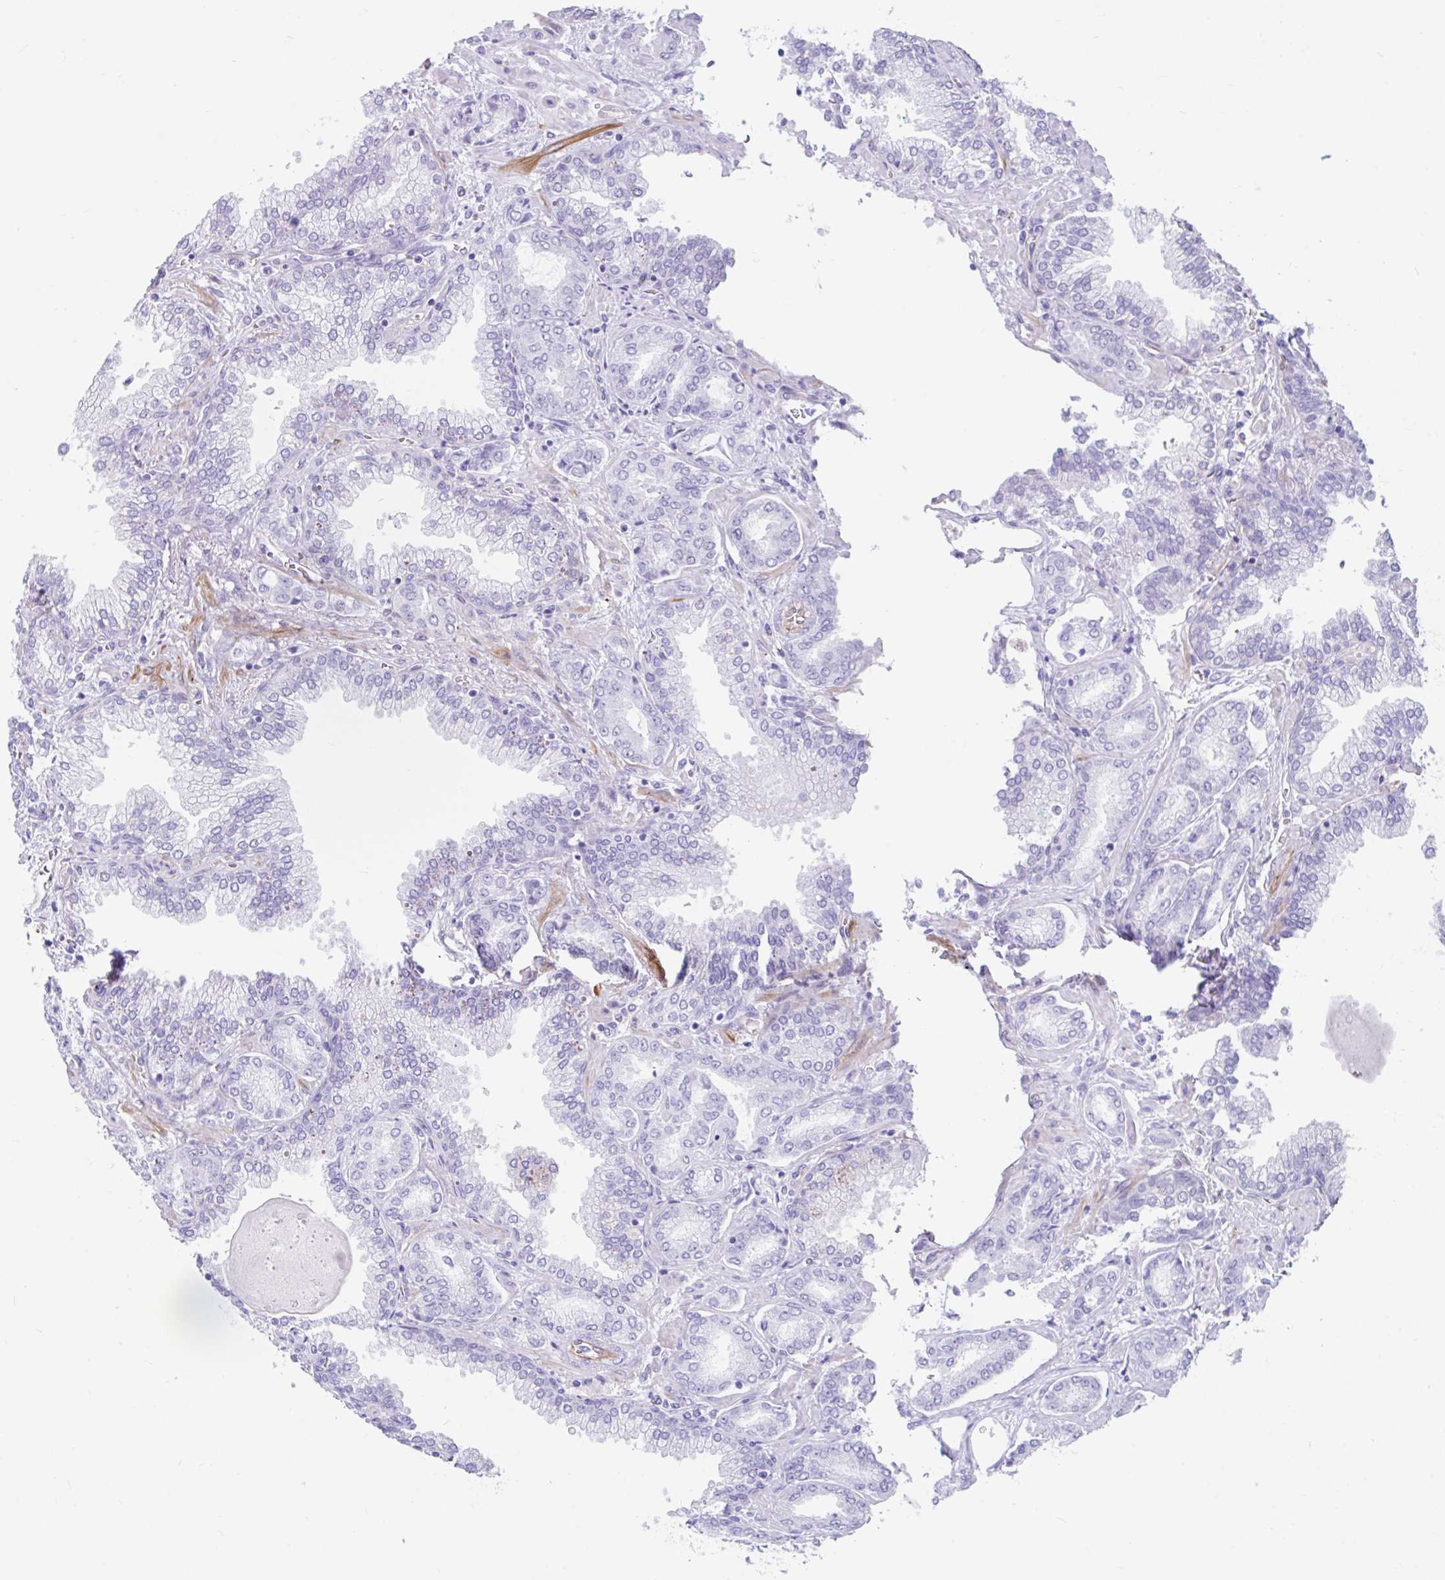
{"staining": {"intensity": "negative", "quantity": "none", "location": "none"}, "tissue": "prostate cancer", "cell_type": "Tumor cells", "image_type": "cancer", "snomed": [{"axis": "morphology", "description": "Adenocarcinoma, High grade"}, {"axis": "topography", "description": "Prostate"}], "caption": "IHC image of neoplastic tissue: adenocarcinoma (high-grade) (prostate) stained with DAB exhibits no significant protein expression in tumor cells.", "gene": "FAM107A", "patient": {"sex": "male", "age": 72}}